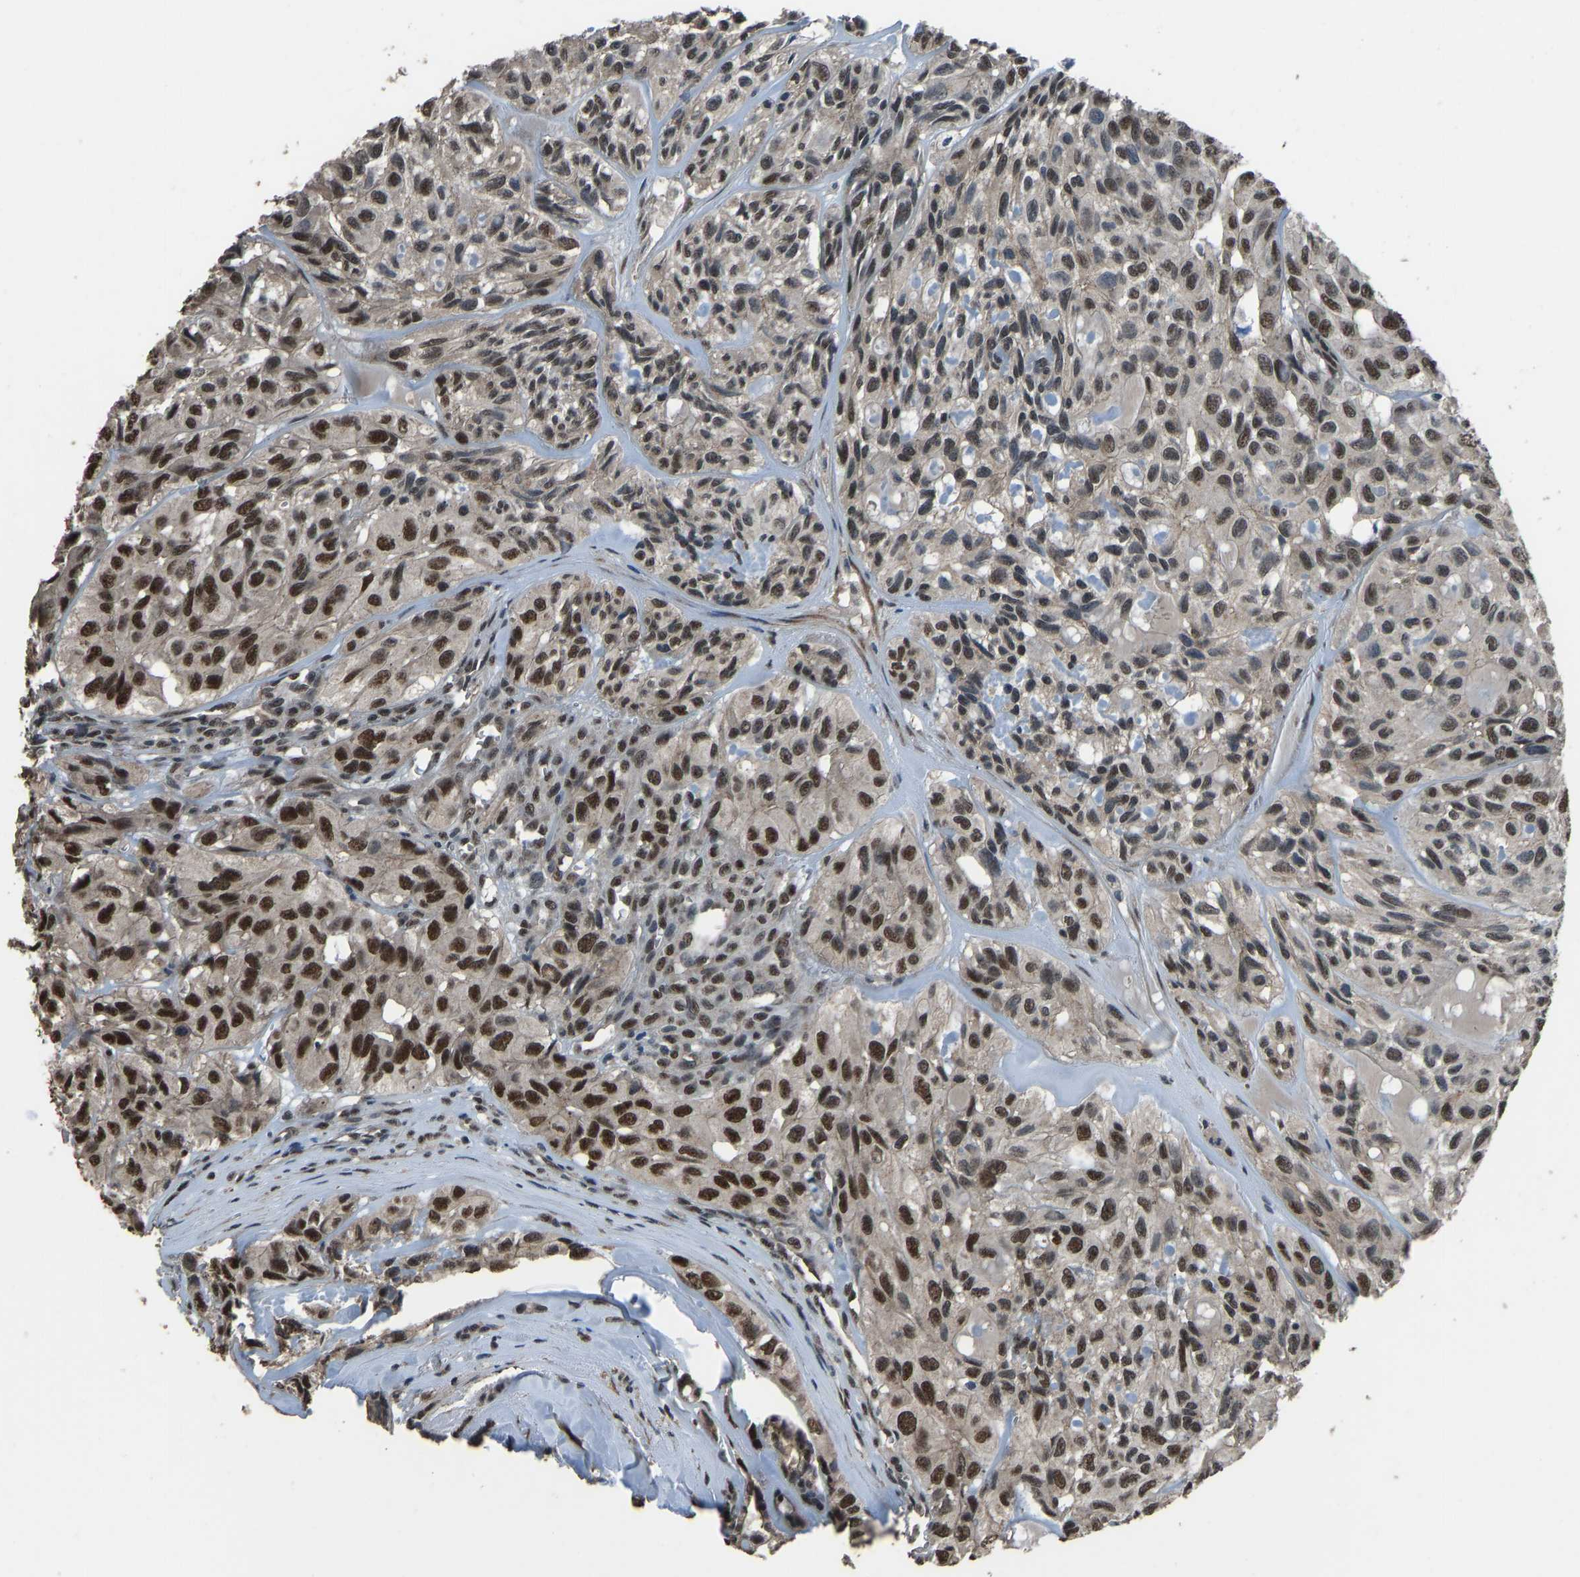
{"staining": {"intensity": "strong", "quantity": ">75%", "location": "nuclear"}, "tissue": "head and neck cancer", "cell_type": "Tumor cells", "image_type": "cancer", "snomed": [{"axis": "morphology", "description": "Adenocarcinoma, NOS"}, {"axis": "topography", "description": "Salivary gland, NOS"}, {"axis": "topography", "description": "Head-Neck"}], "caption": "IHC of head and neck adenocarcinoma shows high levels of strong nuclear expression in approximately >75% of tumor cells.", "gene": "TOX4", "patient": {"sex": "female", "age": 76}}